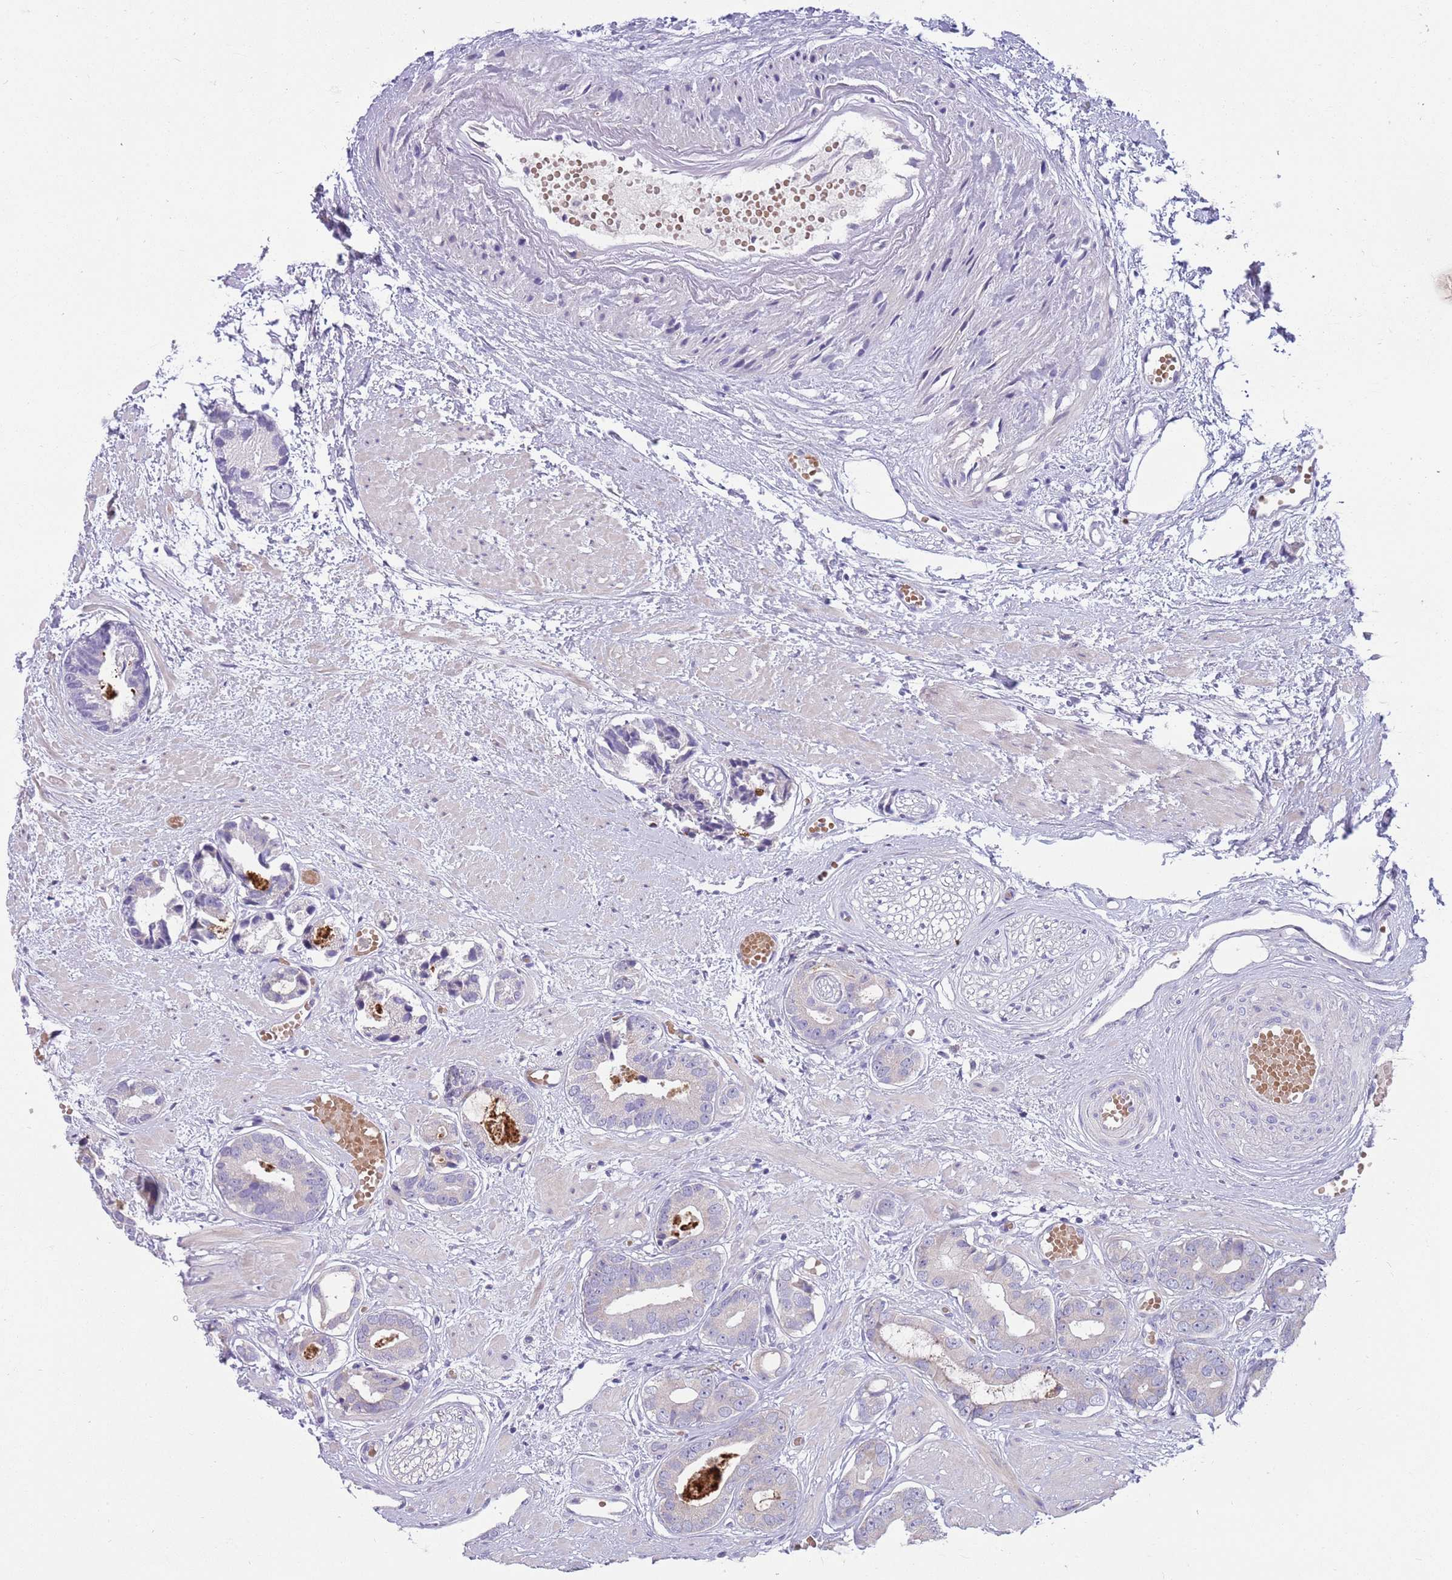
{"staining": {"intensity": "negative", "quantity": "none", "location": "none"}, "tissue": "prostate cancer", "cell_type": "Tumor cells", "image_type": "cancer", "snomed": [{"axis": "morphology", "description": "Adenocarcinoma, Low grade"}, {"axis": "topography", "description": "Prostate"}], "caption": "IHC image of human prostate low-grade adenocarcinoma stained for a protein (brown), which shows no staining in tumor cells.", "gene": "DDHD1", "patient": {"sex": "male", "age": 64}}